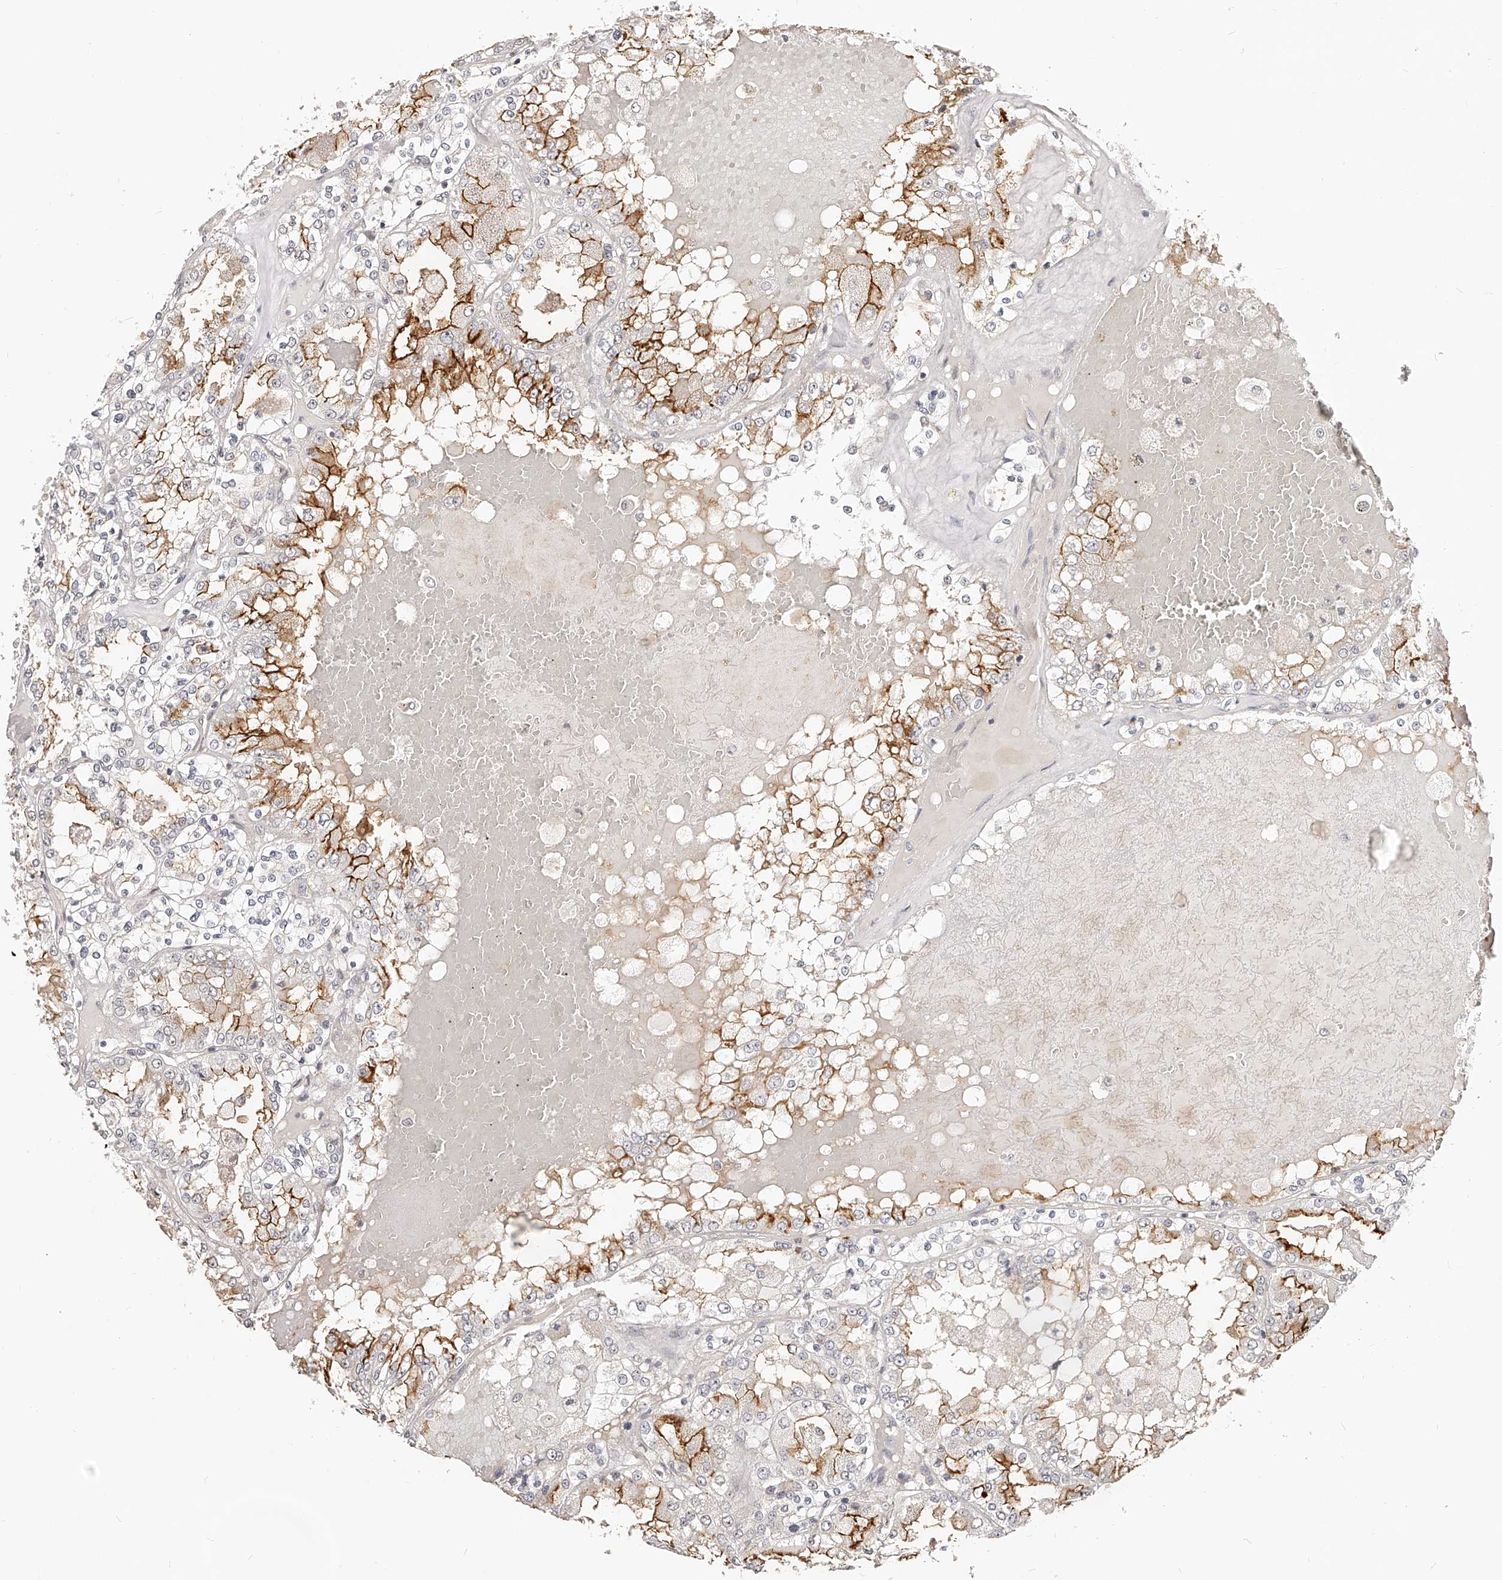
{"staining": {"intensity": "moderate", "quantity": "25%-75%", "location": "cytoplasmic/membranous"}, "tissue": "renal cancer", "cell_type": "Tumor cells", "image_type": "cancer", "snomed": [{"axis": "morphology", "description": "Adenocarcinoma, NOS"}, {"axis": "topography", "description": "Kidney"}], "caption": "Protein staining displays moderate cytoplasmic/membranous staining in approximately 25%-75% of tumor cells in renal cancer.", "gene": "ZNF789", "patient": {"sex": "female", "age": 56}}